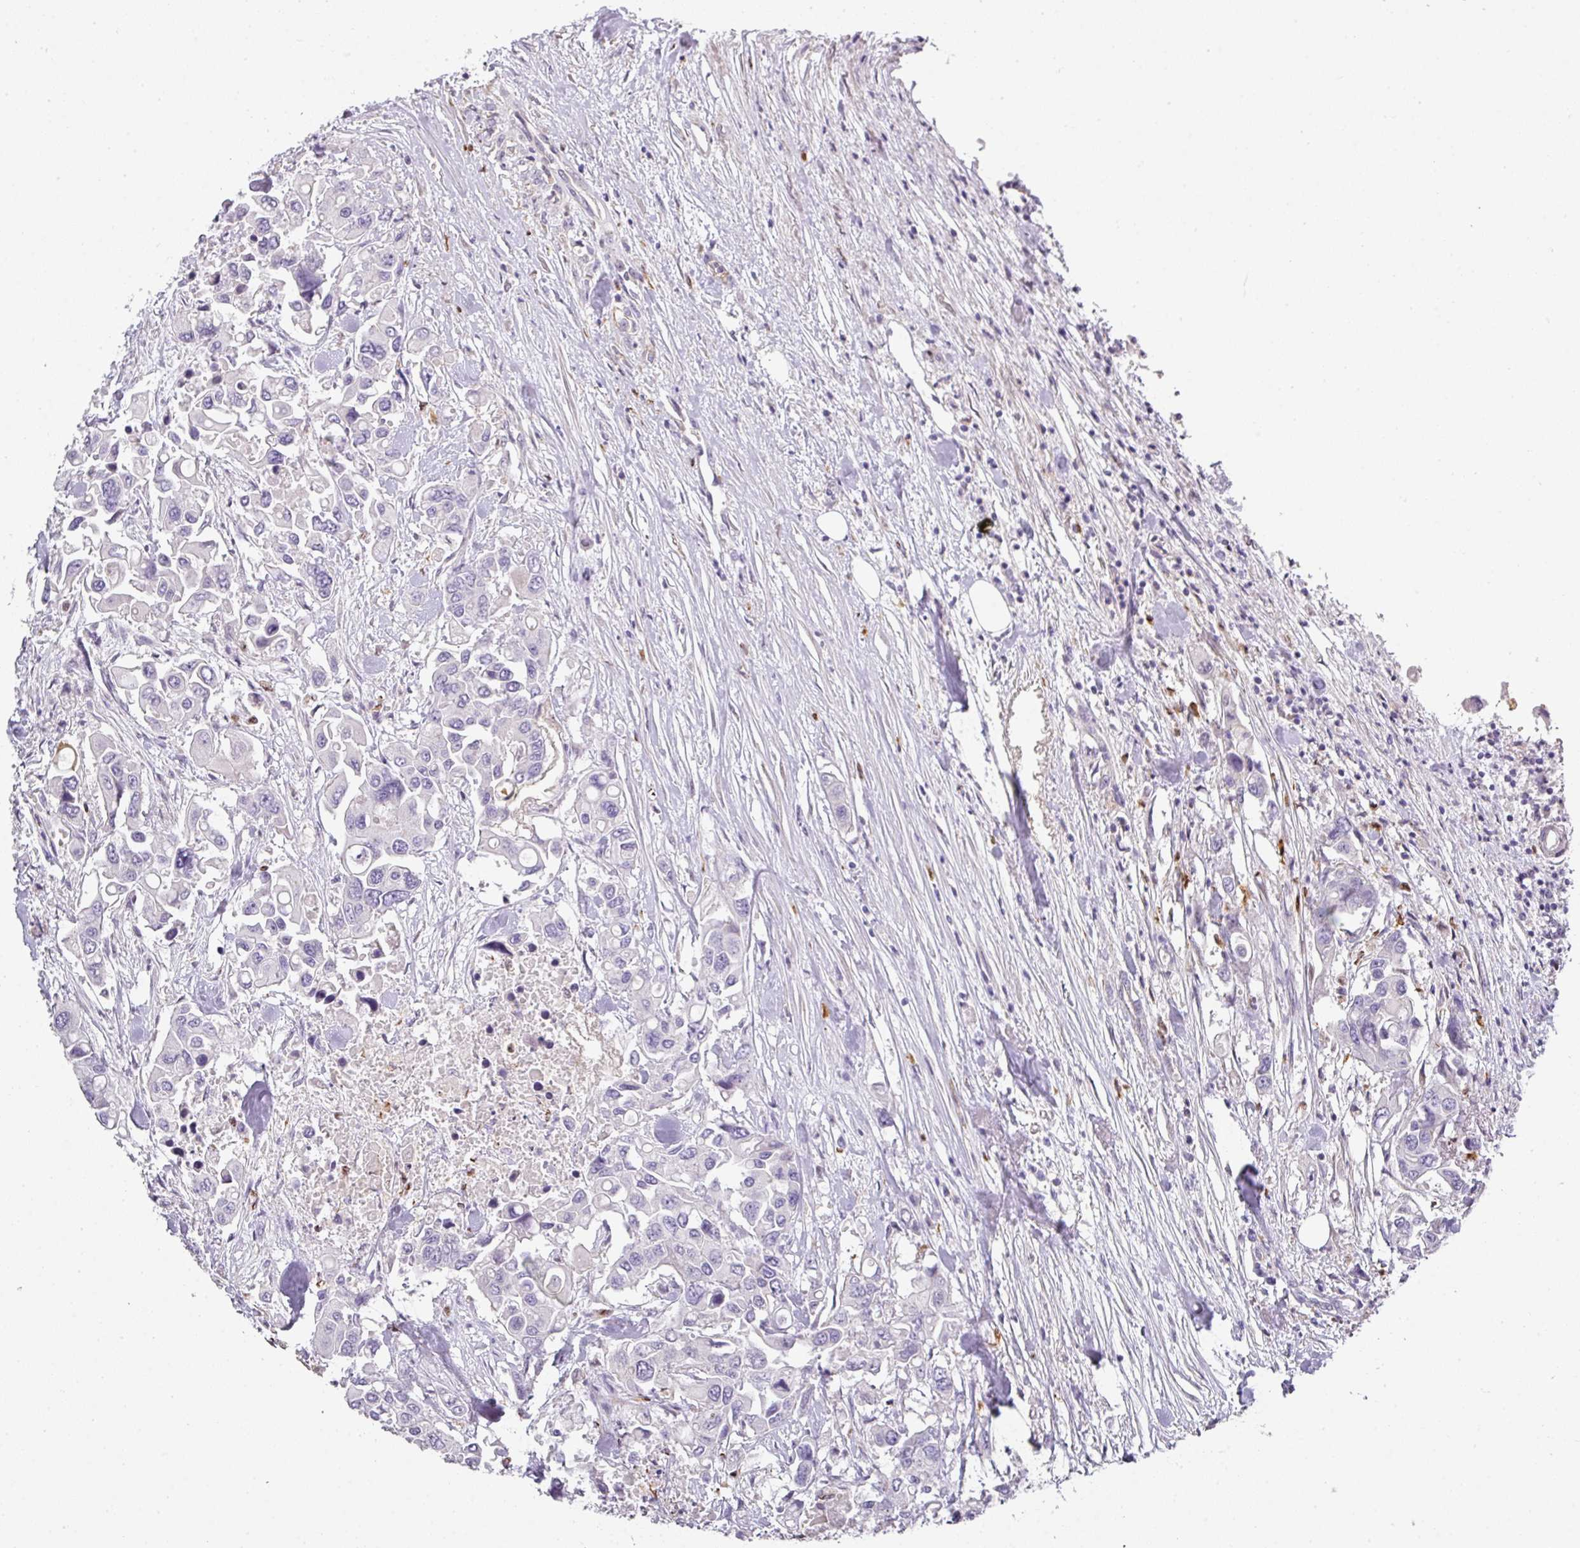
{"staining": {"intensity": "negative", "quantity": "none", "location": "none"}, "tissue": "colorectal cancer", "cell_type": "Tumor cells", "image_type": "cancer", "snomed": [{"axis": "morphology", "description": "Adenocarcinoma, NOS"}, {"axis": "topography", "description": "Colon"}], "caption": "Immunohistochemistry (IHC) photomicrograph of colorectal cancer (adenocarcinoma) stained for a protein (brown), which displays no positivity in tumor cells.", "gene": "HHEX", "patient": {"sex": "male", "age": 77}}